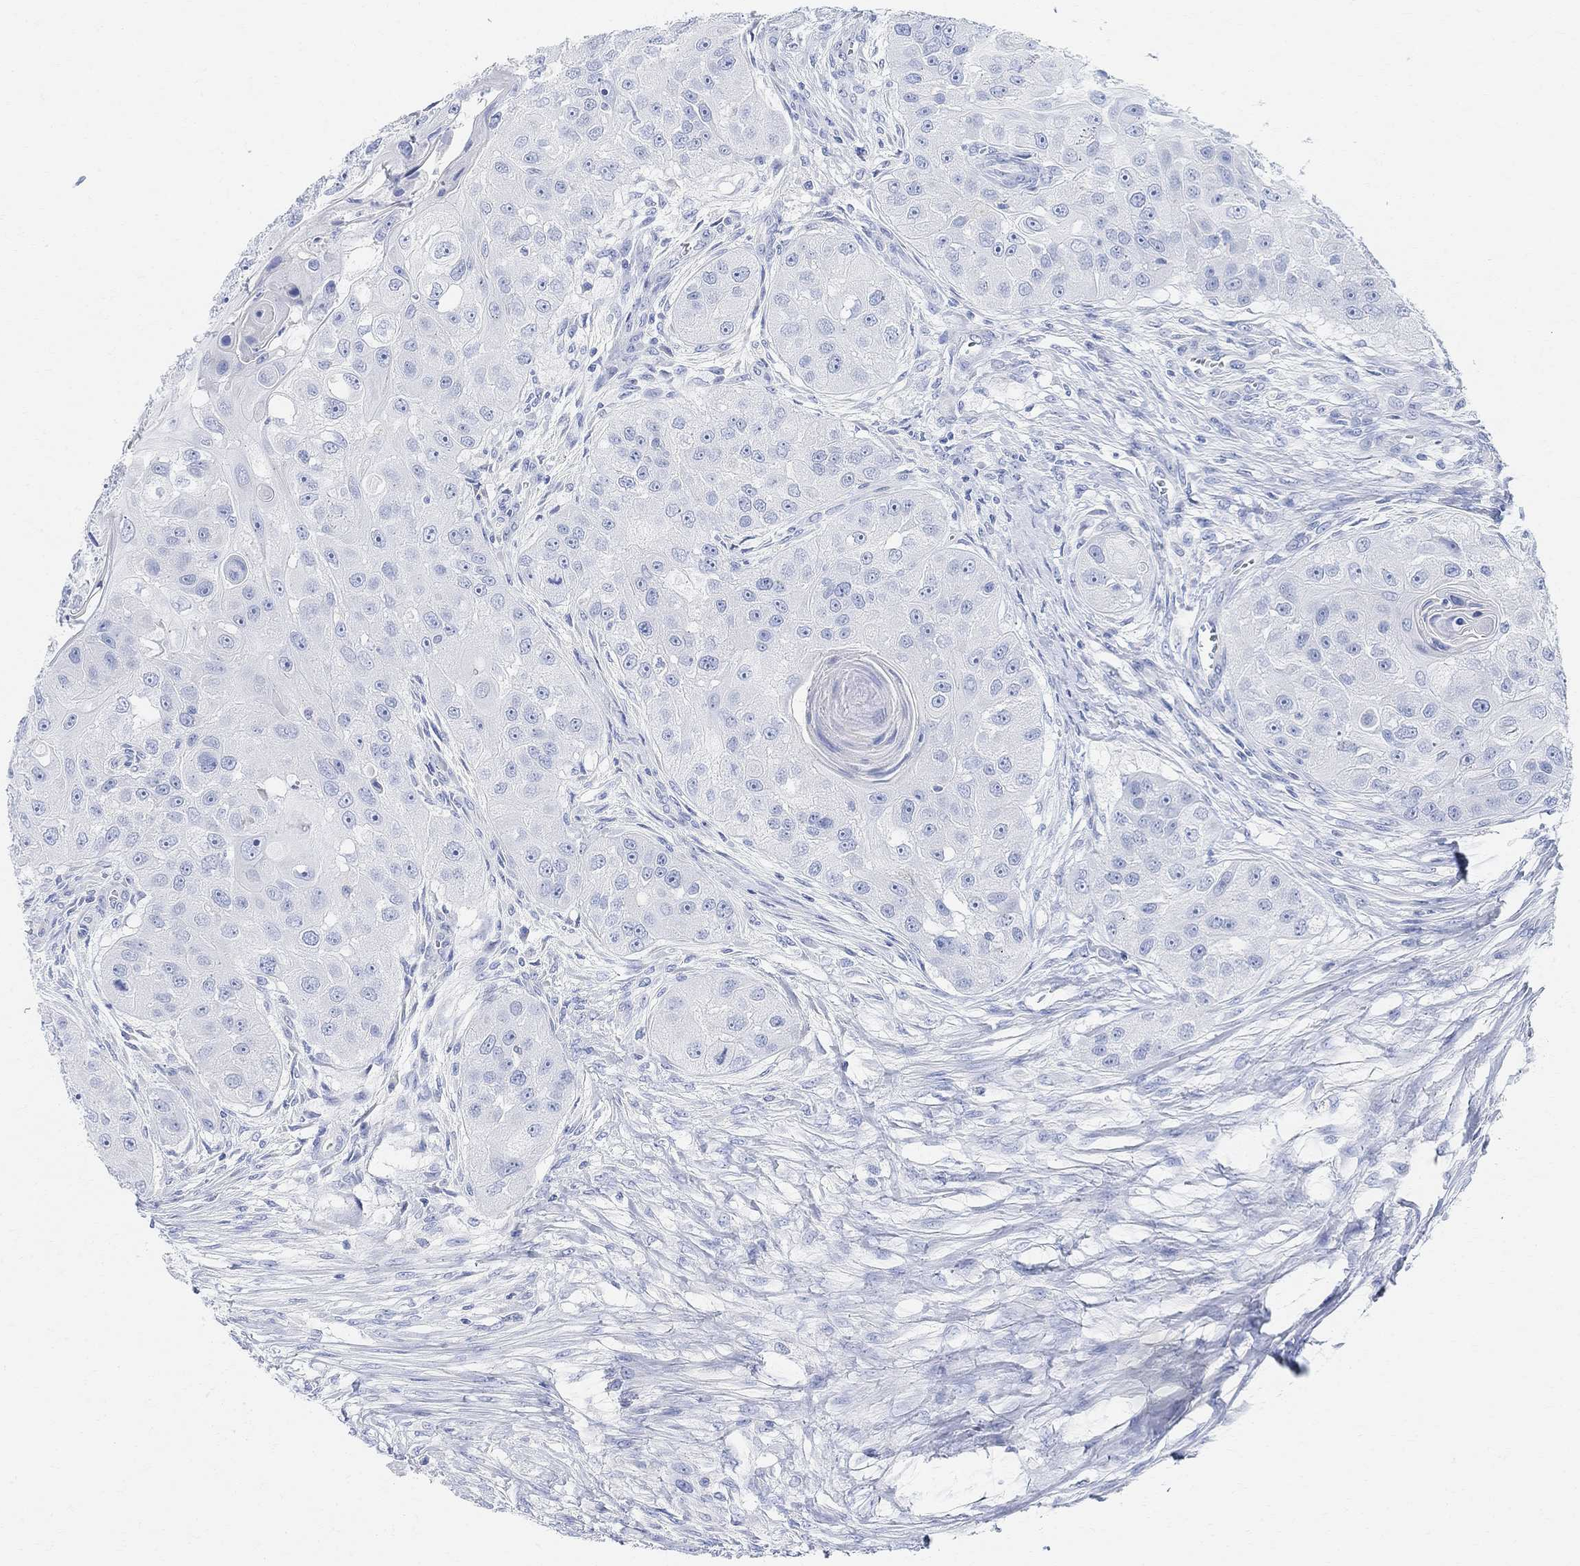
{"staining": {"intensity": "negative", "quantity": "none", "location": "none"}, "tissue": "head and neck cancer", "cell_type": "Tumor cells", "image_type": "cancer", "snomed": [{"axis": "morphology", "description": "Normal tissue, NOS"}, {"axis": "morphology", "description": "Squamous cell carcinoma, NOS"}, {"axis": "topography", "description": "Skeletal muscle"}, {"axis": "topography", "description": "Head-Neck"}], "caption": "Tumor cells show no significant protein expression in head and neck cancer.", "gene": "RETNLB", "patient": {"sex": "male", "age": 51}}